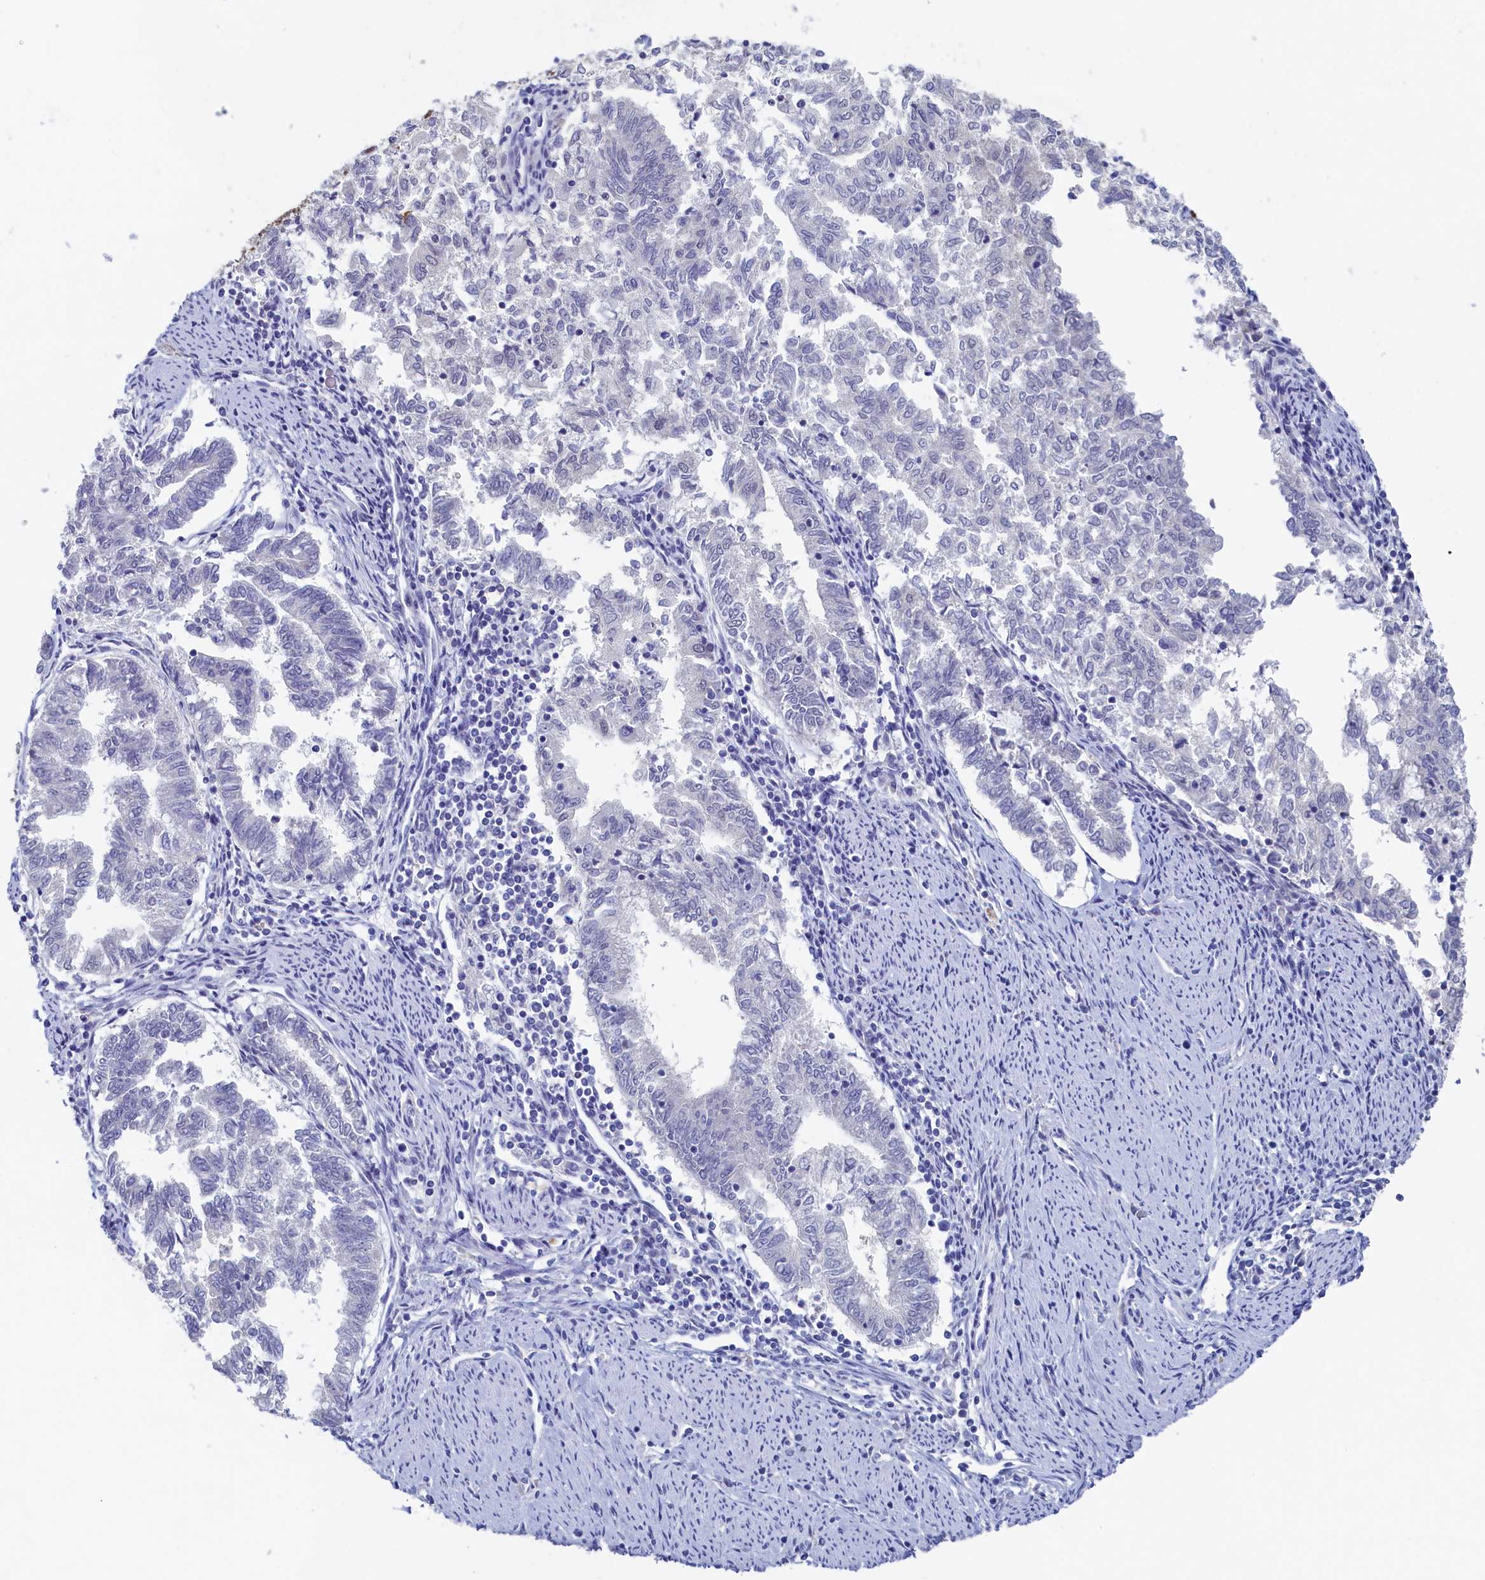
{"staining": {"intensity": "negative", "quantity": "none", "location": "none"}, "tissue": "endometrial cancer", "cell_type": "Tumor cells", "image_type": "cancer", "snomed": [{"axis": "morphology", "description": "Adenocarcinoma, NOS"}, {"axis": "topography", "description": "Endometrium"}], "caption": "This is an immunohistochemistry photomicrograph of human endometrial cancer. There is no positivity in tumor cells.", "gene": "MOSPD3", "patient": {"sex": "female", "age": 79}}